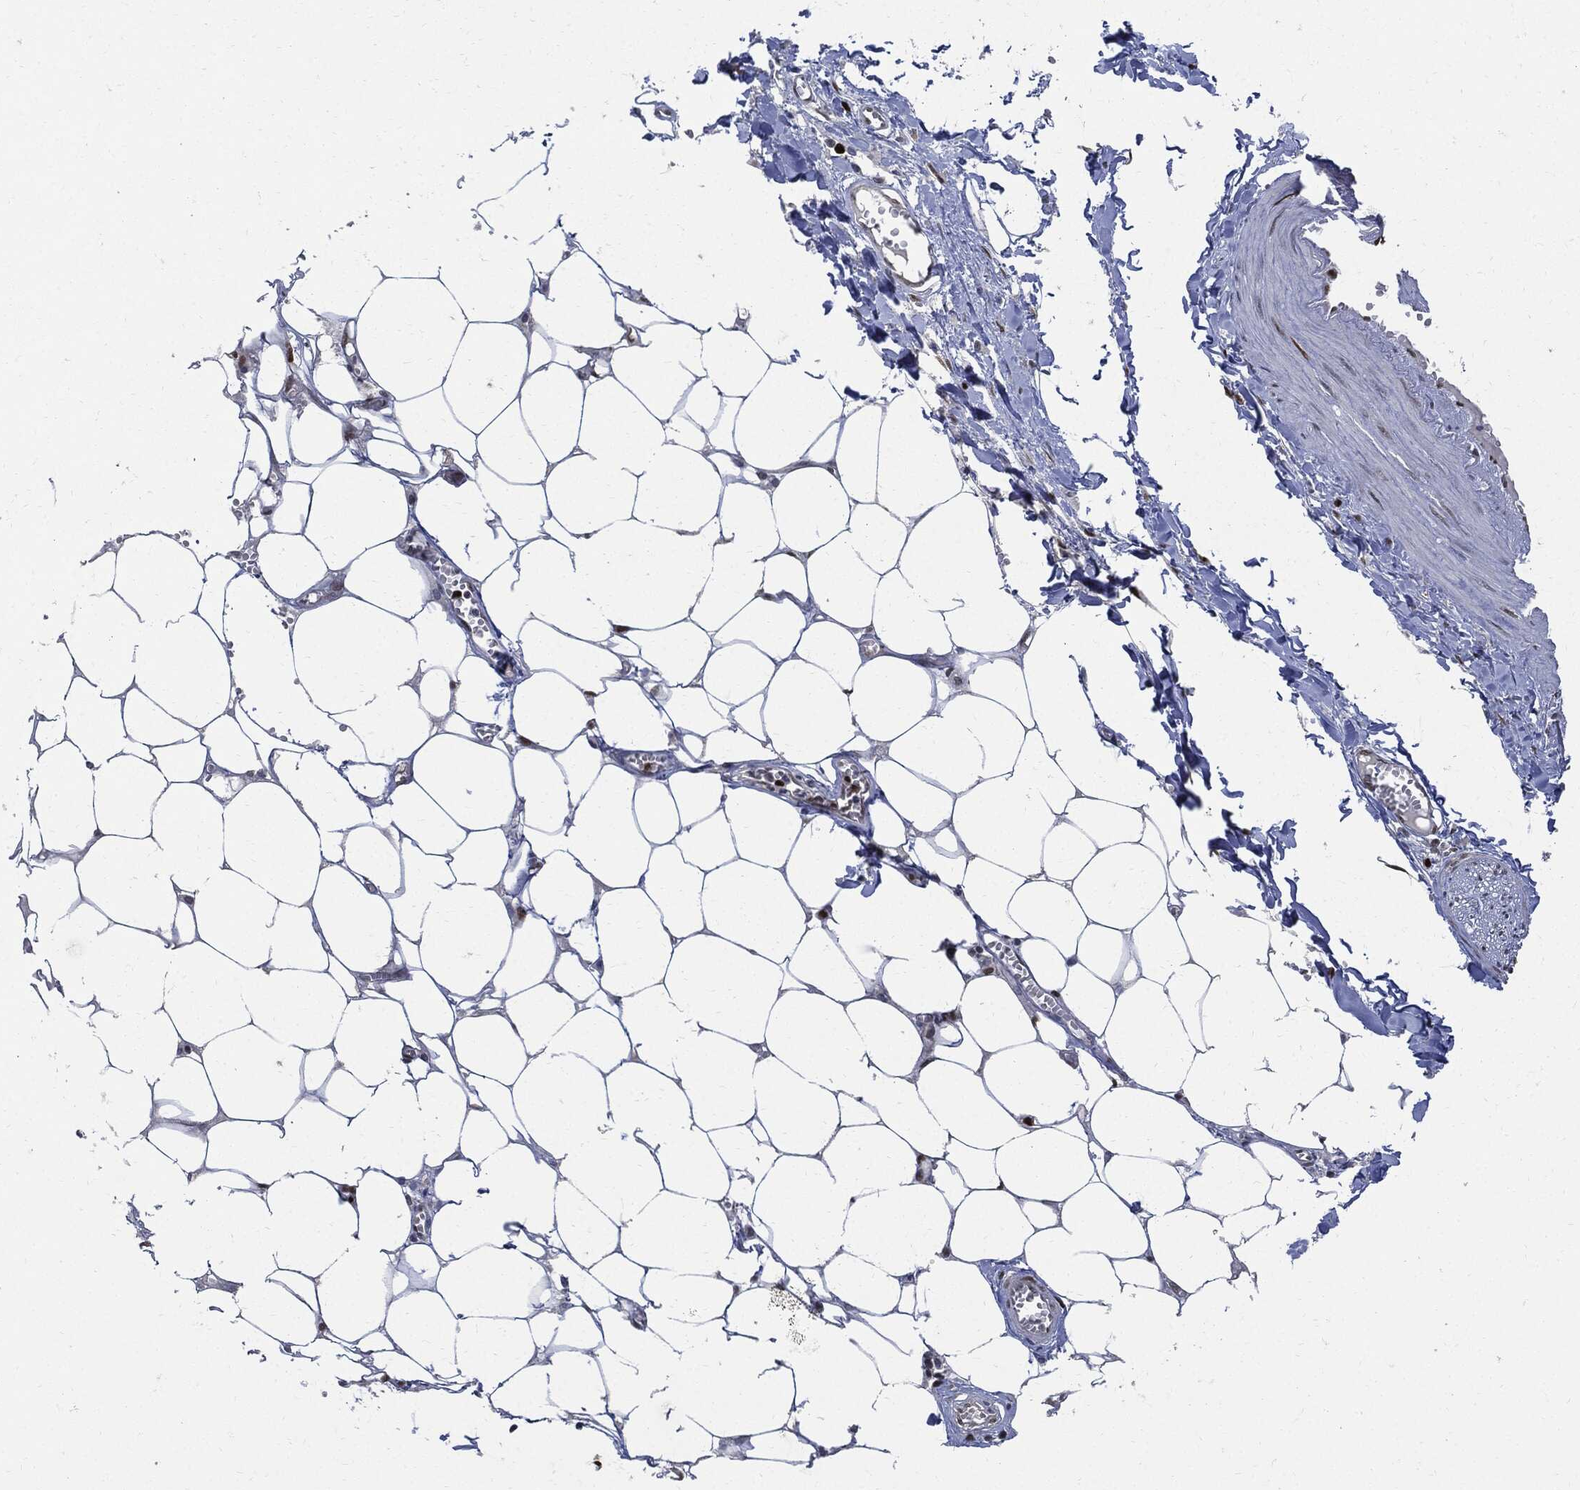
{"staining": {"intensity": "negative", "quantity": "none", "location": "none"}, "tissue": "adipose tissue", "cell_type": "Adipocytes", "image_type": "normal", "snomed": [{"axis": "morphology", "description": "Normal tissue, NOS"}, {"axis": "morphology", "description": "Squamous cell carcinoma, NOS"}, {"axis": "topography", "description": "Cartilage tissue"}, {"axis": "topography", "description": "Lung"}], "caption": "Immunohistochemistry of benign human adipose tissue exhibits no expression in adipocytes.", "gene": "PCNA", "patient": {"sex": "male", "age": 66}}